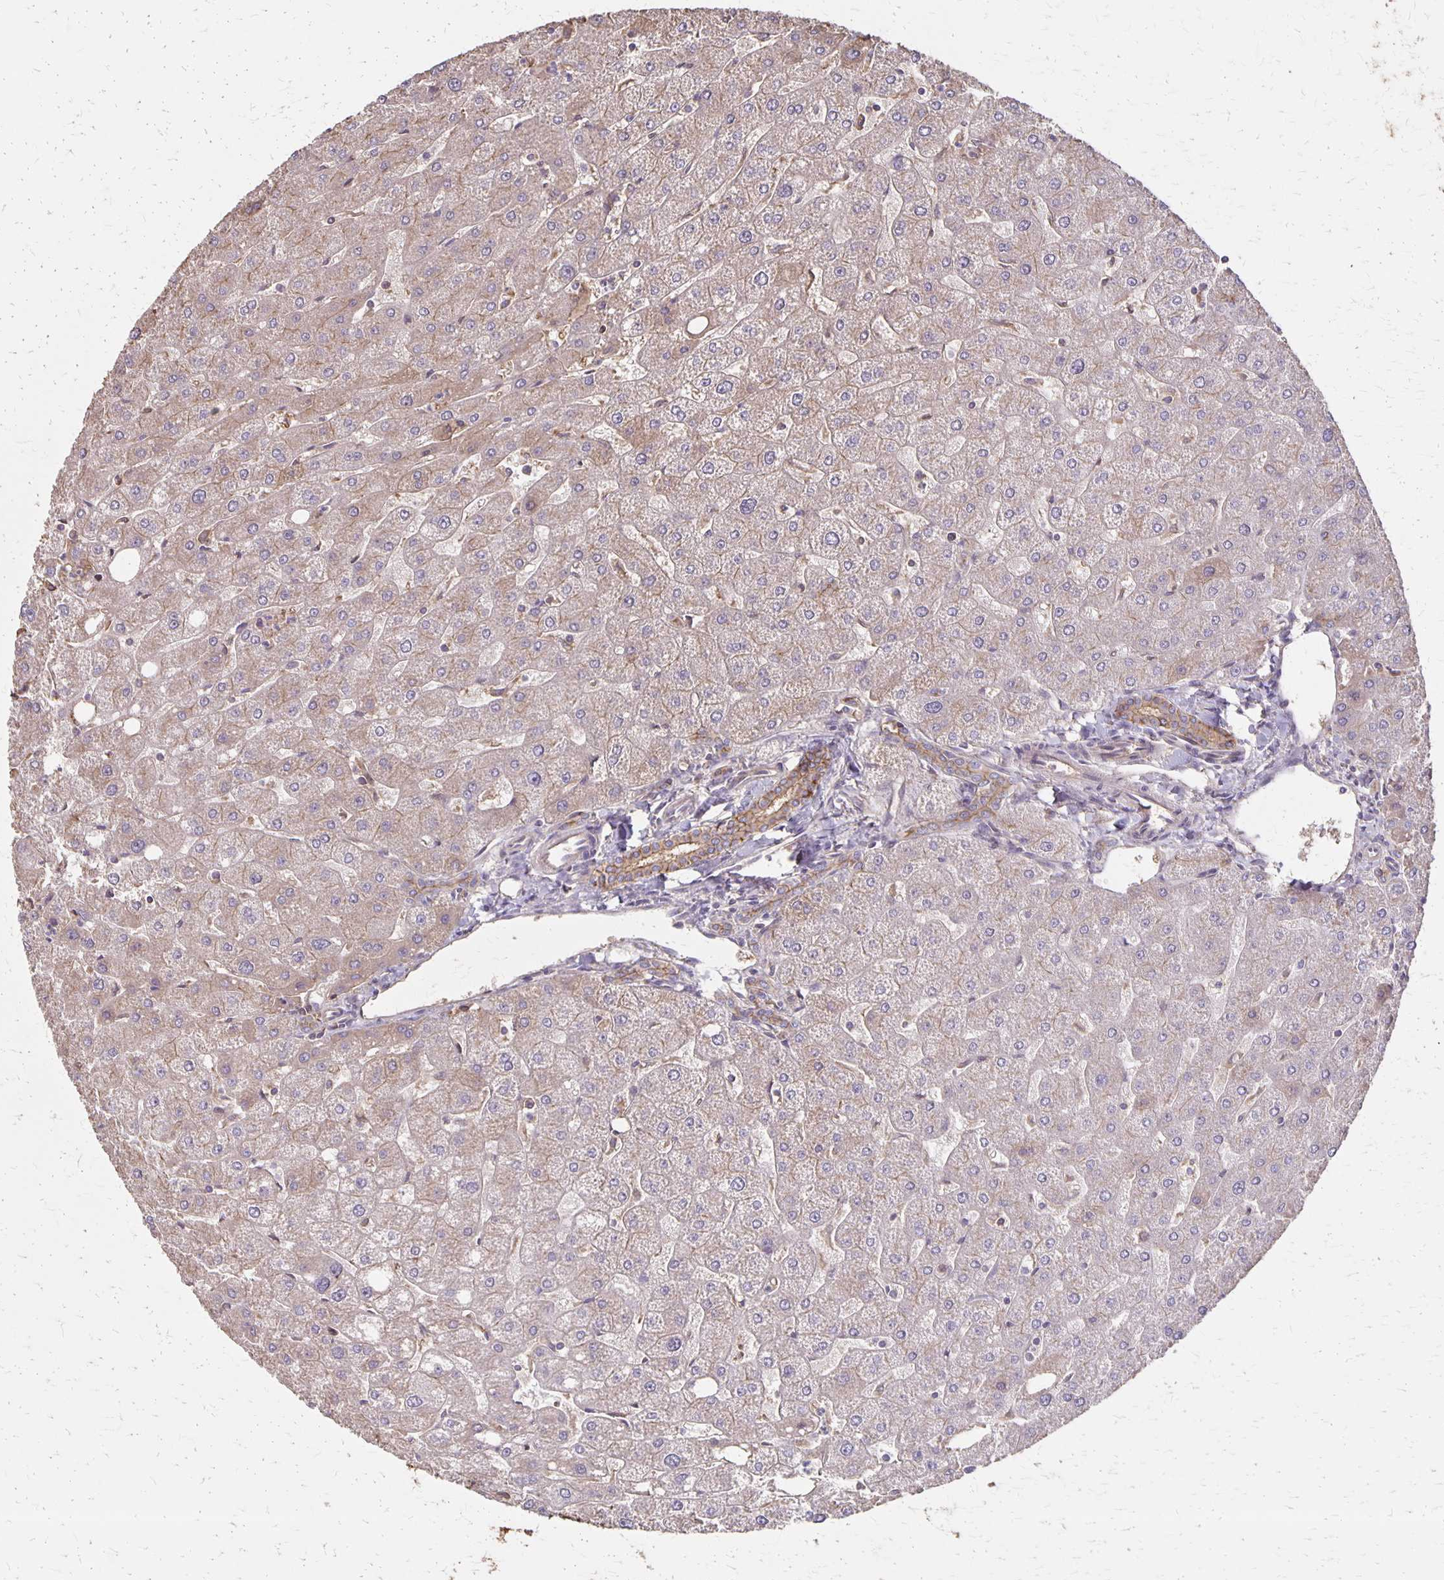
{"staining": {"intensity": "moderate", "quantity": ">75%", "location": "cytoplasmic/membranous"}, "tissue": "liver", "cell_type": "Cholangiocytes", "image_type": "normal", "snomed": [{"axis": "morphology", "description": "Normal tissue, NOS"}, {"axis": "topography", "description": "Liver"}], "caption": "High-magnification brightfield microscopy of unremarkable liver stained with DAB (3,3'-diaminobenzidine) (brown) and counterstained with hematoxylin (blue). cholangiocytes exhibit moderate cytoplasmic/membranous staining is present in approximately>75% of cells. (DAB (3,3'-diaminobenzidine) = brown stain, brightfield microscopy at high magnification).", "gene": "PROM2", "patient": {"sex": "male", "age": 67}}